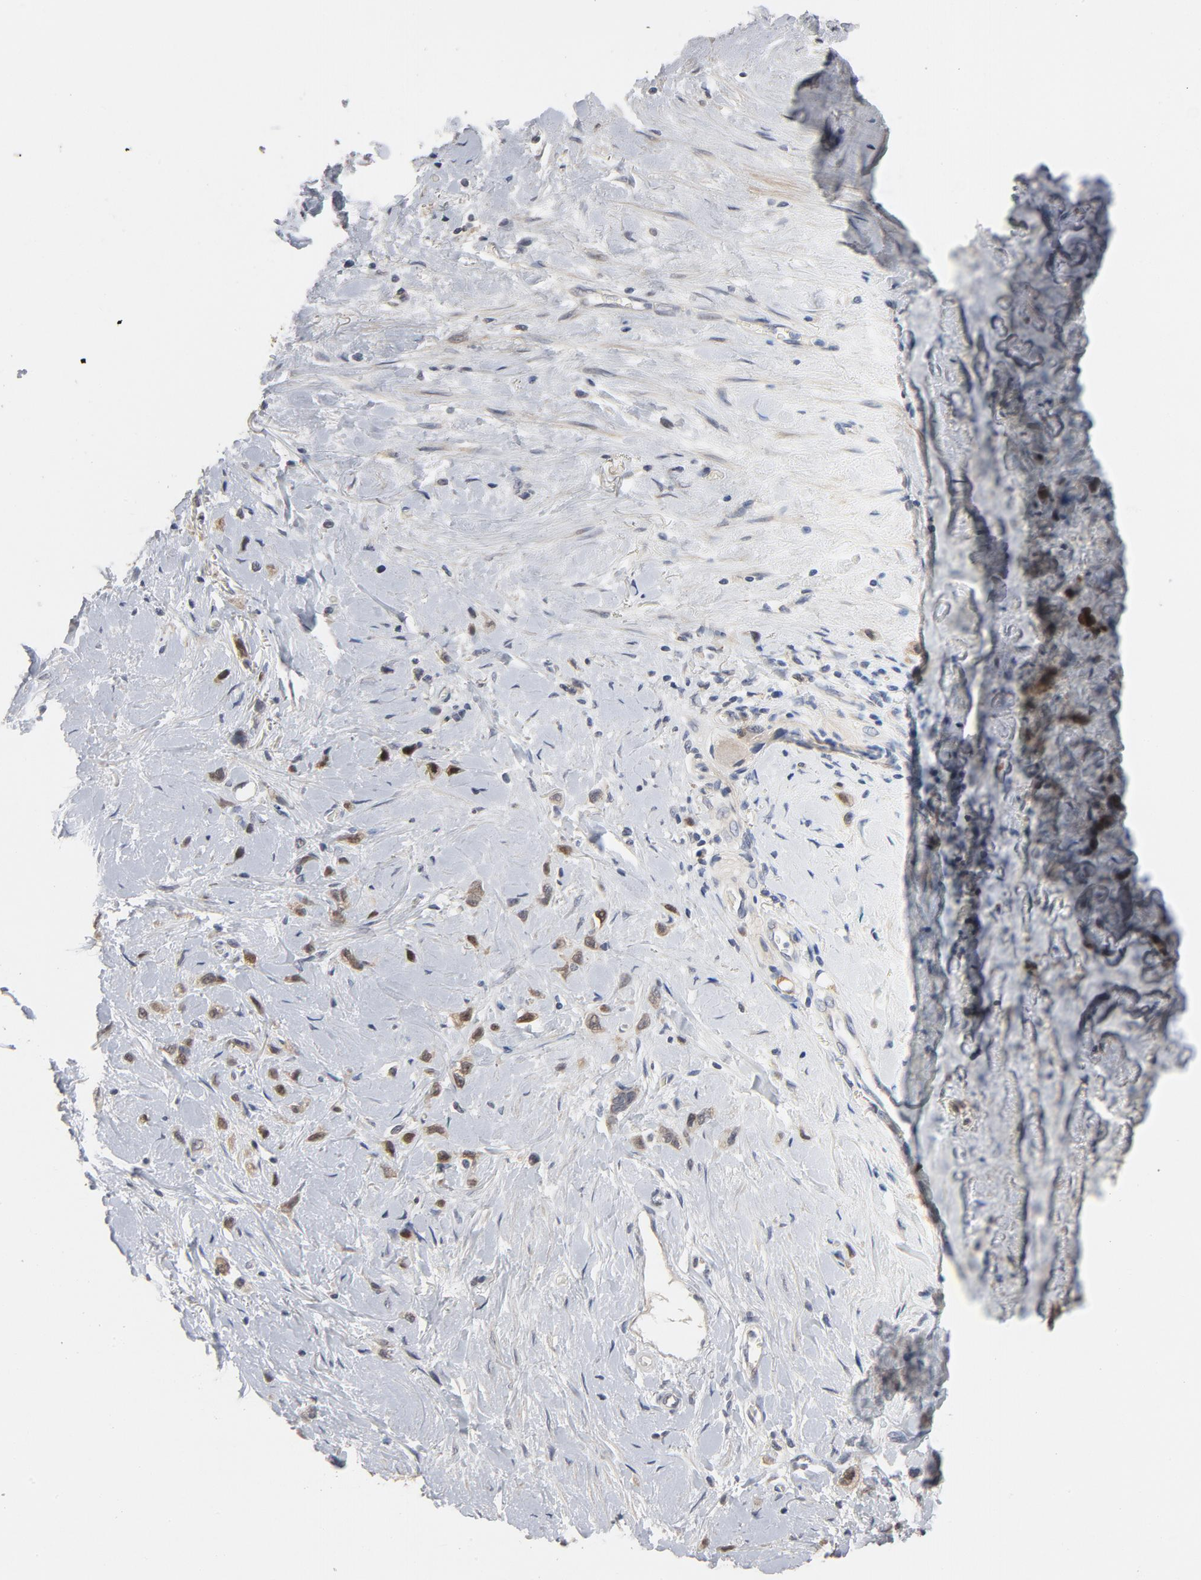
{"staining": {"intensity": "moderate", "quantity": ">75%", "location": "cytoplasmic/membranous,nuclear"}, "tissue": "stomach cancer", "cell_type": "Tumor cells", "image_type": "cancer", "snomed": [{"axis": "morphology", "description": "Normal tissue, NOS"}, {"axis": "morphology", "description": "Adenocarcinoma, NOS"}, {"axis": "morphology", "description": "Adenocarcinoma, High grade"}, {"axis": "topography", "description": "Stomach, upper"}, {"axis": "topography", "description": "Stomach"}], "caption": "High-power microscopy captured an immunohistochemistry (IHC) micrograph of stomach adenocarcinoma, revealing moderate cytoplasmic/membranous and nuclear expression in about >75% of tumor cells. (brown staining indicates protein expression, while blue staining denotes nuclei).", "gene": "PPP1R1B", "patient": {"sex": "female", "age": 65}}